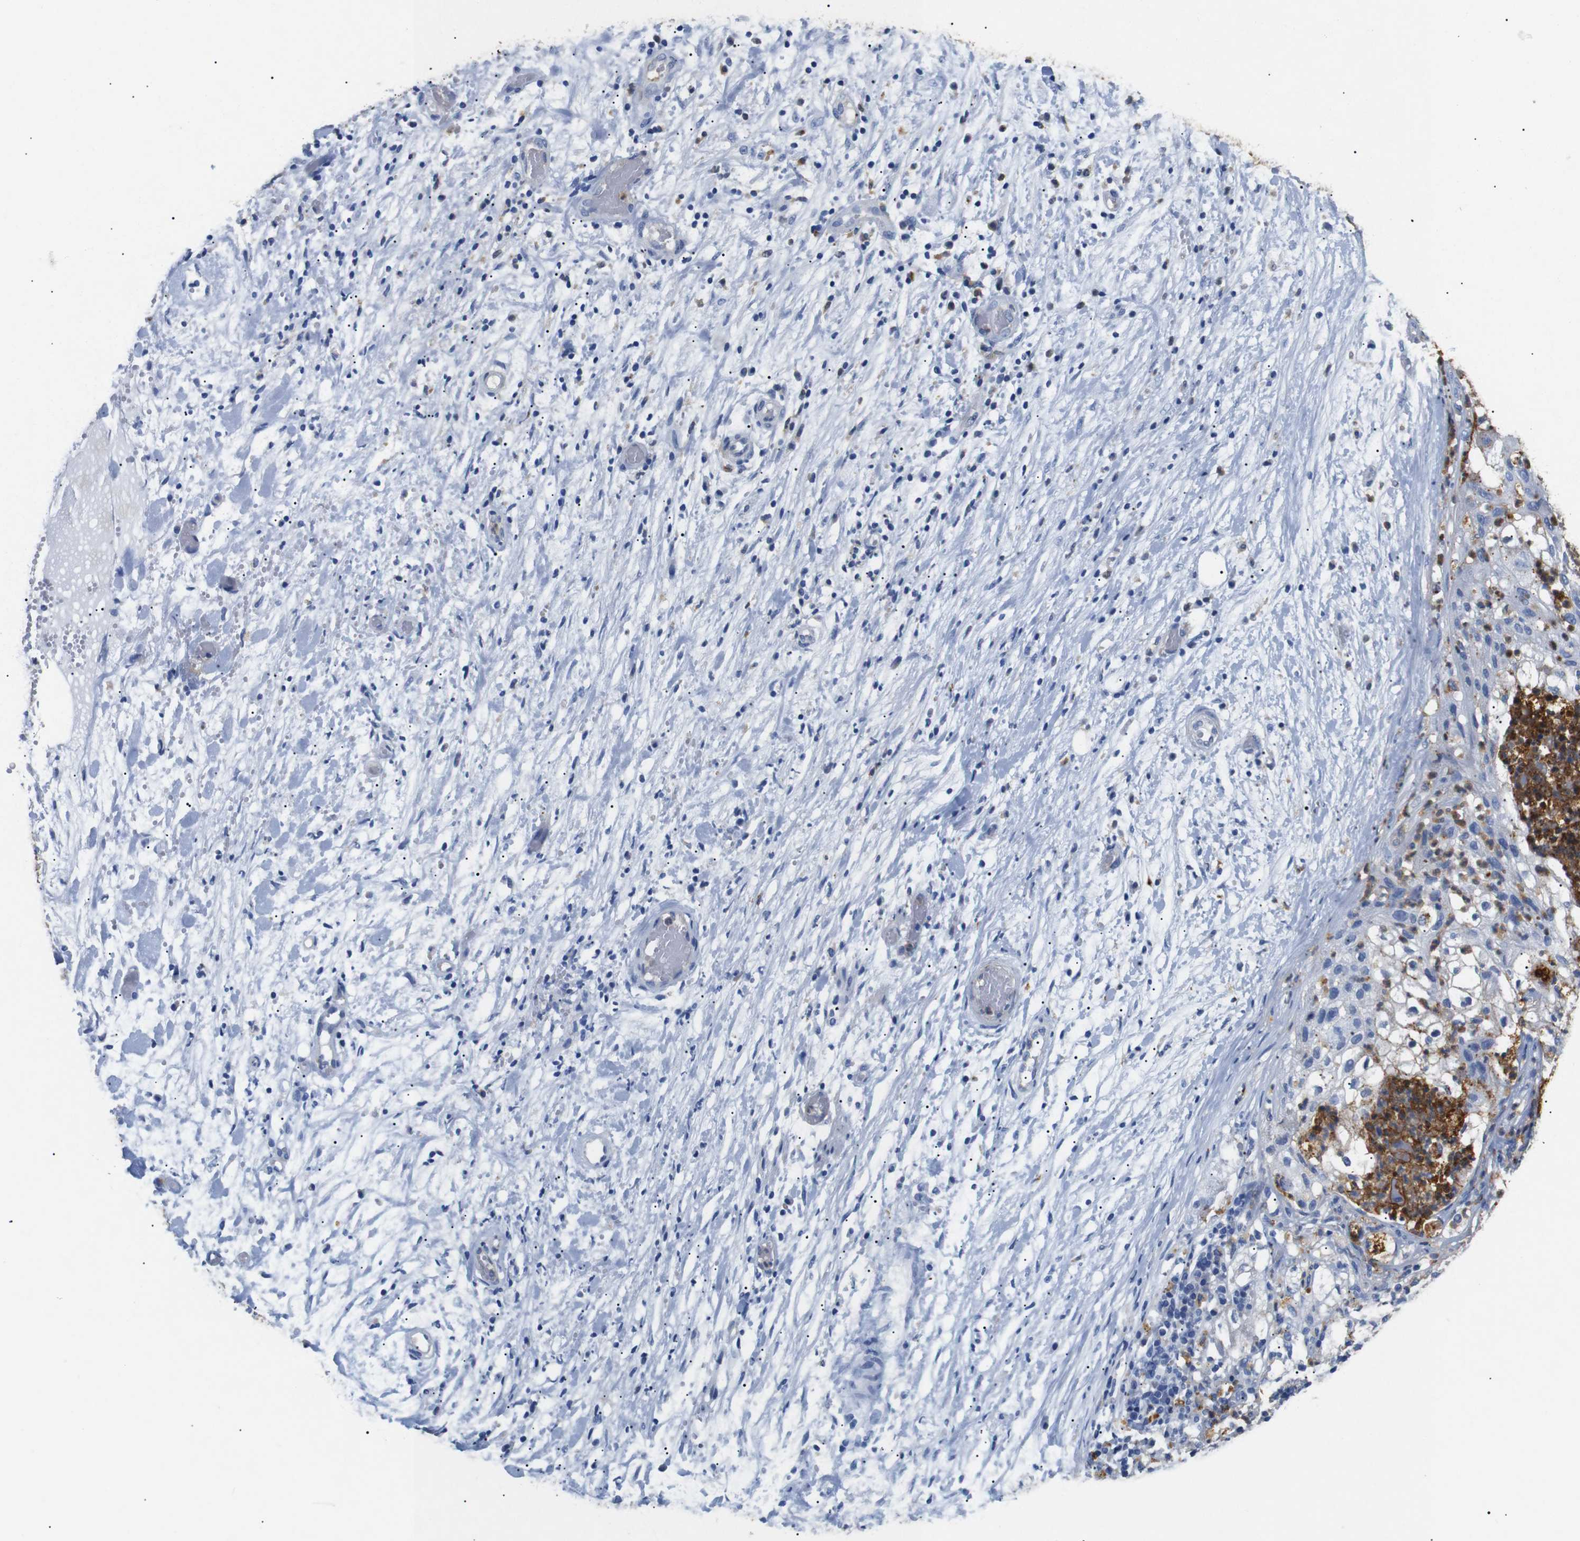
{"staining": {"intensity": "negative", "quantity": "none", "location": "none"}, "tissue": "lung cancer", "cell_type": "Tumor cells", "image_type": "cancer", "snomed": [{"axis": "morphology", "description": "Inflammation, NOS"}, {"axis": "morphology", "description": "Squamous cell carcinoma, NOS"}, {"axis": "topography", "description": "Lymph node"}, {"axis": "topography", "description": "Soft tissue"}, {"axis": "topography", "description": "Lung"}], "caption": "Tumor cells are negative for brown protein staining in lung cancer.", "gene": "SDCBP", "patient": {"sex": "male", "age": 66}}